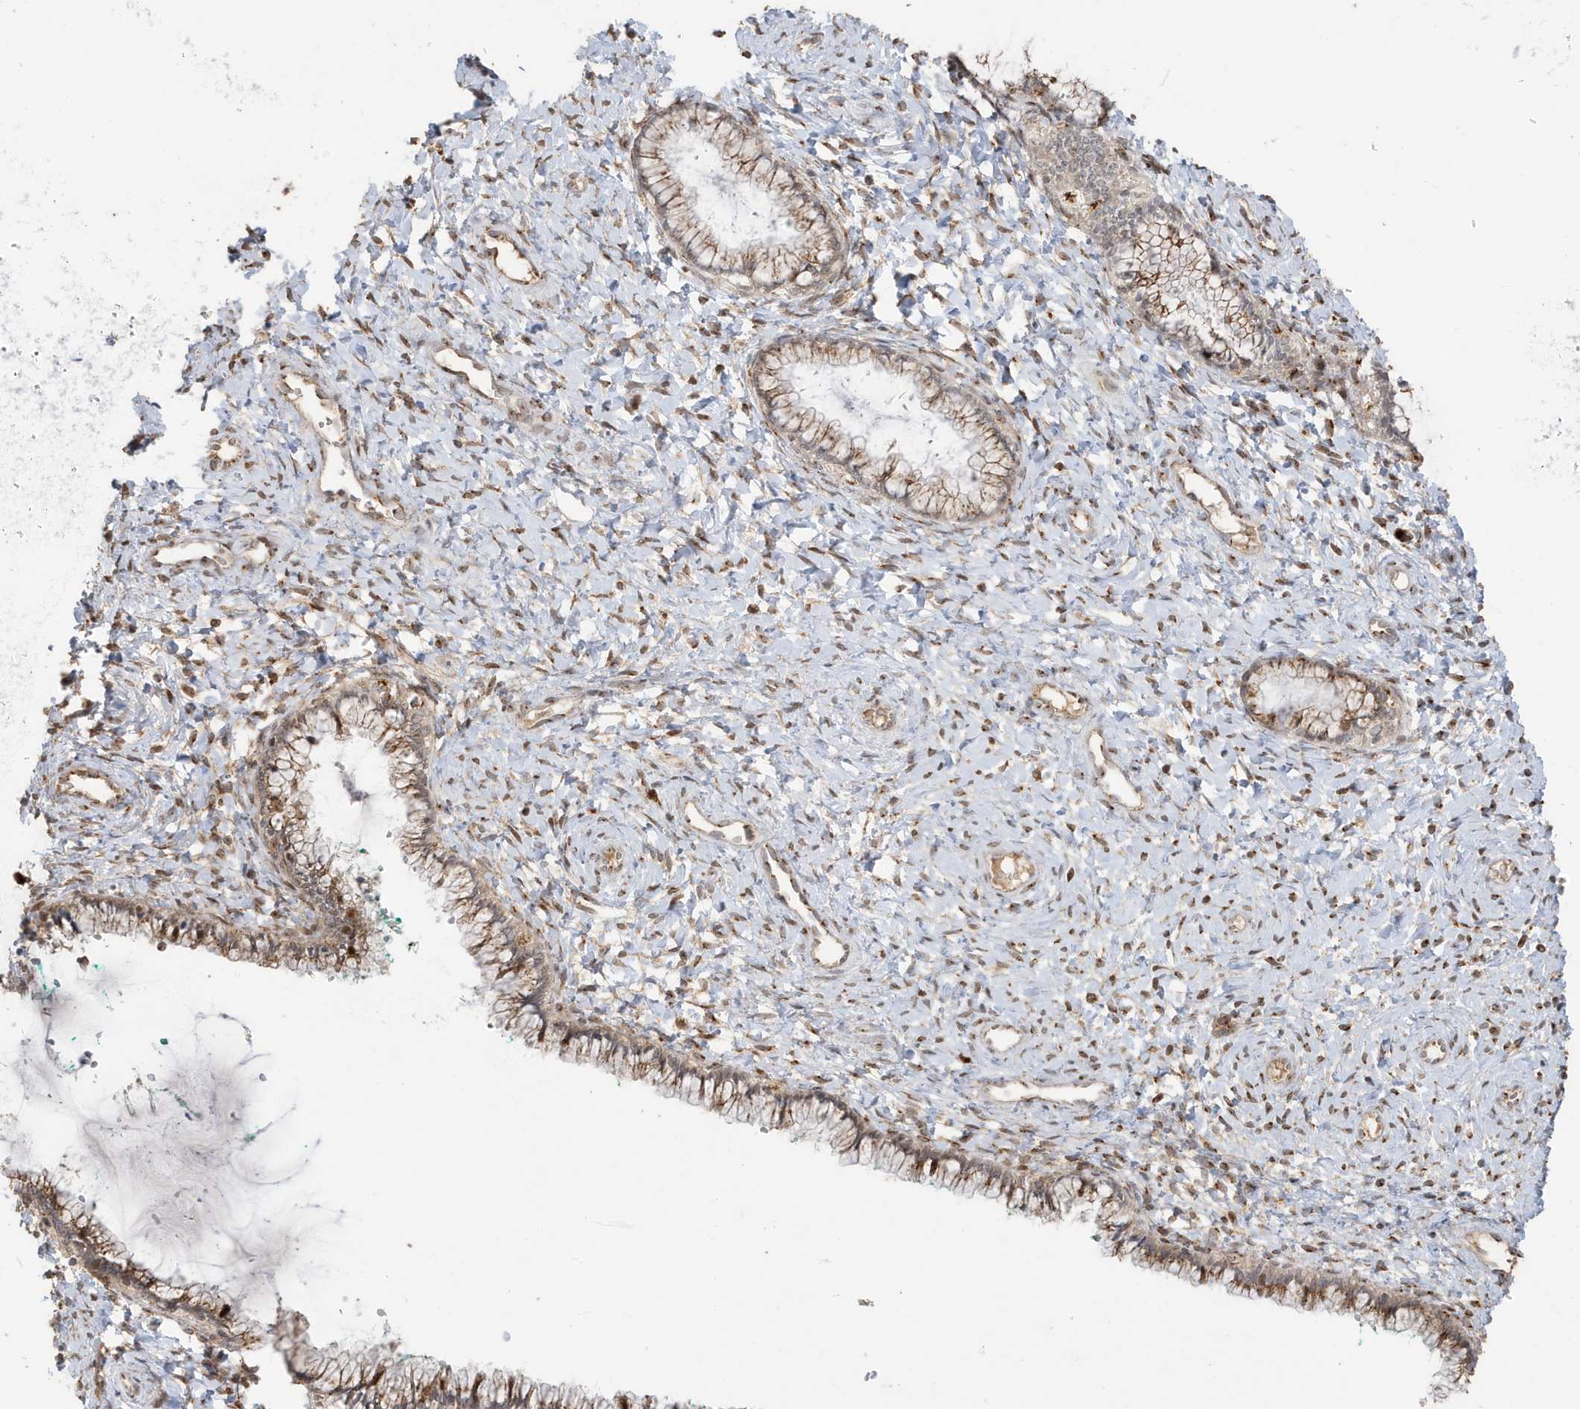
{"staining": {"intensity": "moderate", "quantity": ">75%", "location": "cytoplasmic/membranous"}, "tissue": "cervix", "cell_type": "Glandular cells", "image_type": "normal", "snomed": [{"axis": "morphology", "description": "Normal tissue, NOS"}, {"axis": "morphology", "description": "Adenocarcinoma, NOS"}, {"axis": "topography", "description": "Cervix"}], "caption": "Moderate cytoplasmic/membranous expression is seen in approximately >75% of glandular cells in benign cervix.", "gene": "RER1", "patient": {"sex": "female", "age": 29}}